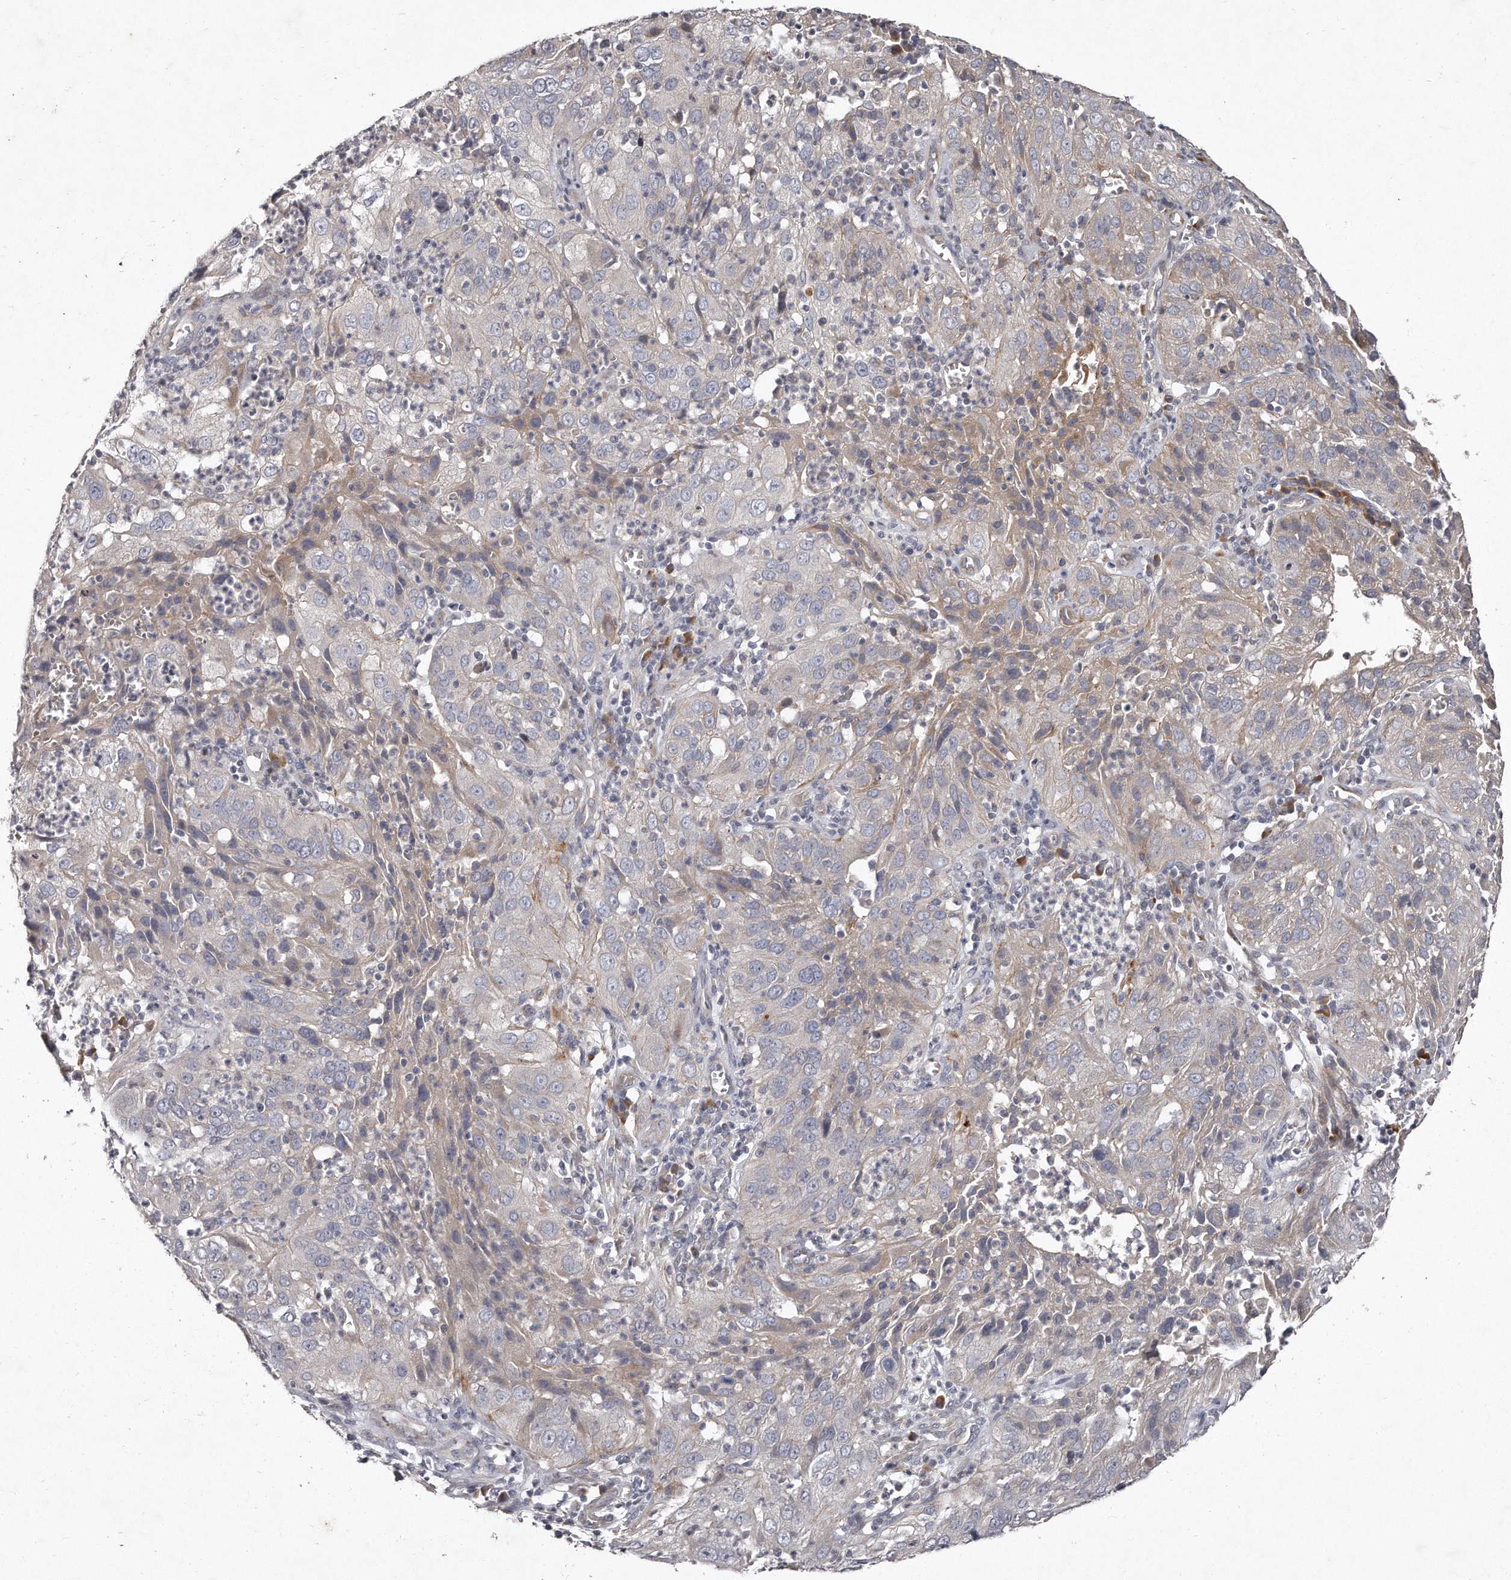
{"staining": {"intensity": "negative", "quantity": "none", "location": "none"}, "tissue": "cervical cancer", "cell_type": "Tumor cells", "image_type": "cancer", "snomed": [{"axis": "morphology", "description": "Squamous cell carcinoma, NOS"}, {"axis": "topography", "description": "Cervix"}], "caption": "There is no significant expression in tumor cells of cervical cancer (squamous cell carcinoma).", "gene": "TECR", "patient": {"sex": "female", "age": 32}}